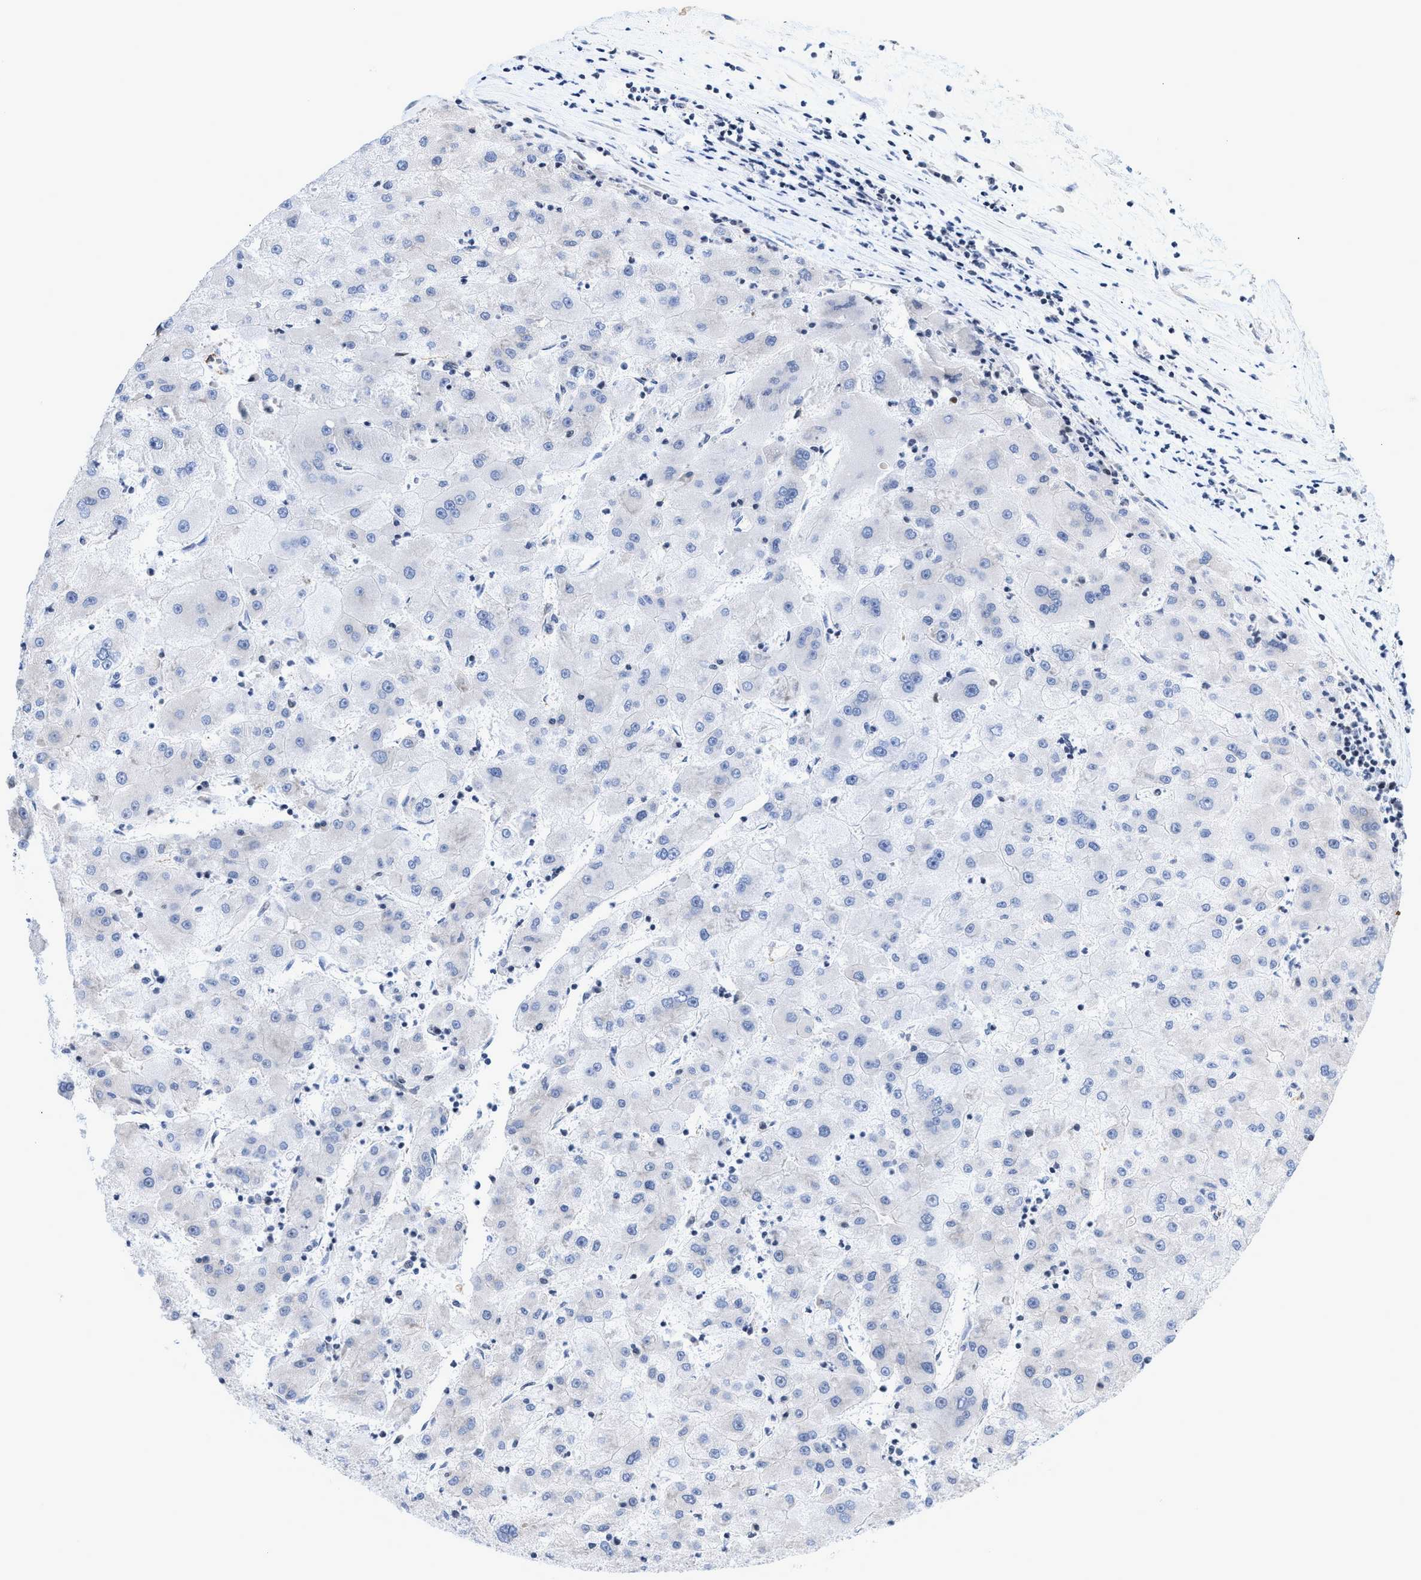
{"staining": {"intensity": "negative", "quantity": "none", "location": "none"}, "tissue": "liver cancer", "cell_type": "Tumor cells", "image_type": "cancer", "snomed": [{"axis": "morphology", "description": "Carcinoma, Hepatocellular, NOS"}, {"axis": "topography", "description": "Liver"}], "caption": "A photomicrograph of human liver cancer is negative for staining in tumor cells. (DAB immunohistochemistry (IHC) with hematoxylin counter stain).", "gene": "GPRASP2", "patient": {"sex": "male", "age": 72}}